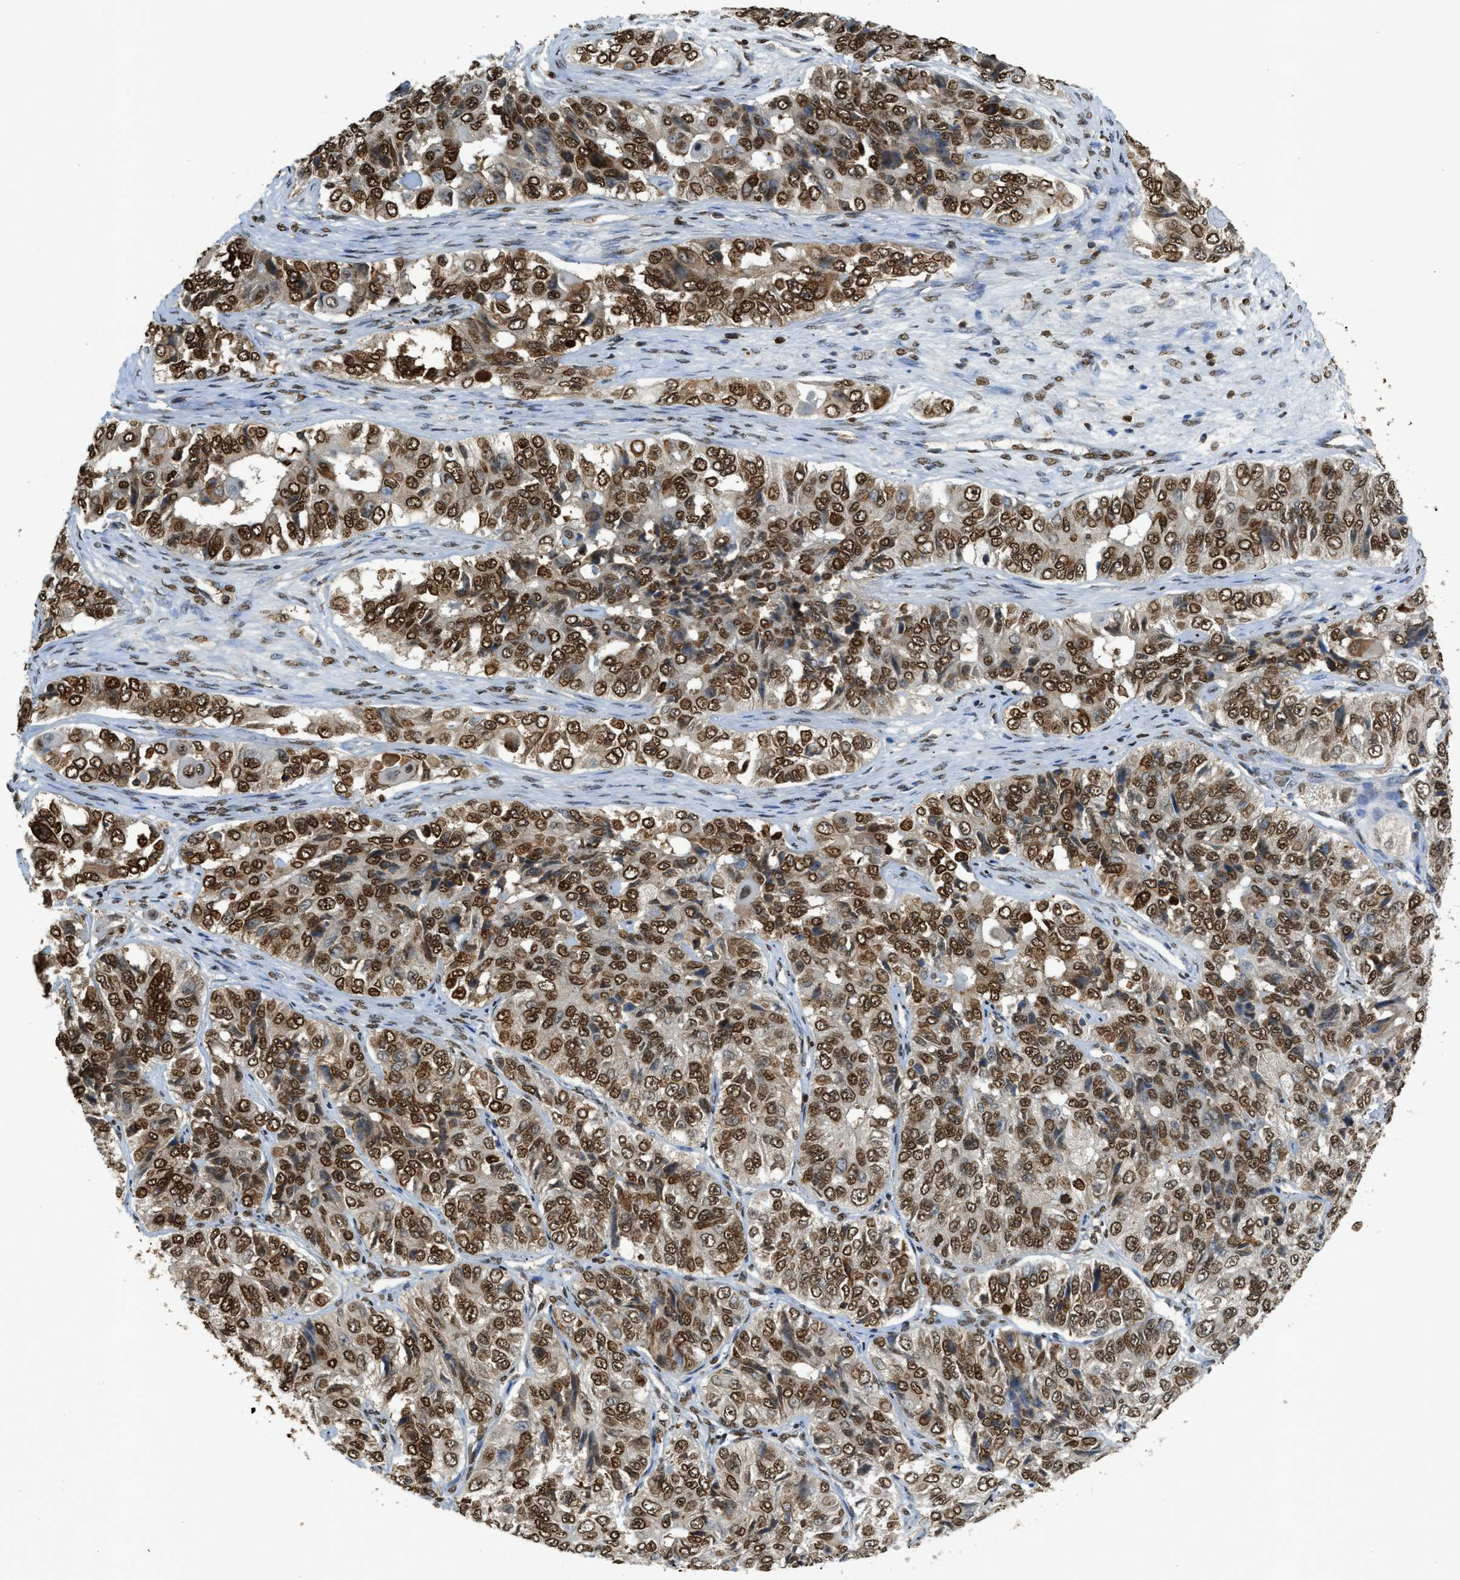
{"staining": {"intensity": "strong", "quantity": ">75%", "location": "nuclear"}, "tissue": "ovarian cancer", "cell_type": "Tumor cells", "image_type": "cancer", "snomed": [{"axis": "morphology", "description": "Carcinoma, endometroid"}, {"axis": "topography", "description": "Ovary"}], "caption": "Immunohistochemistry of human ovarian endometroid carcinoma exhibits high levels of strong nuclear staining in approximately >75% of tumor cells.", "gene": "NR5A2", "patient": {"sex": "female", "age": 51}}